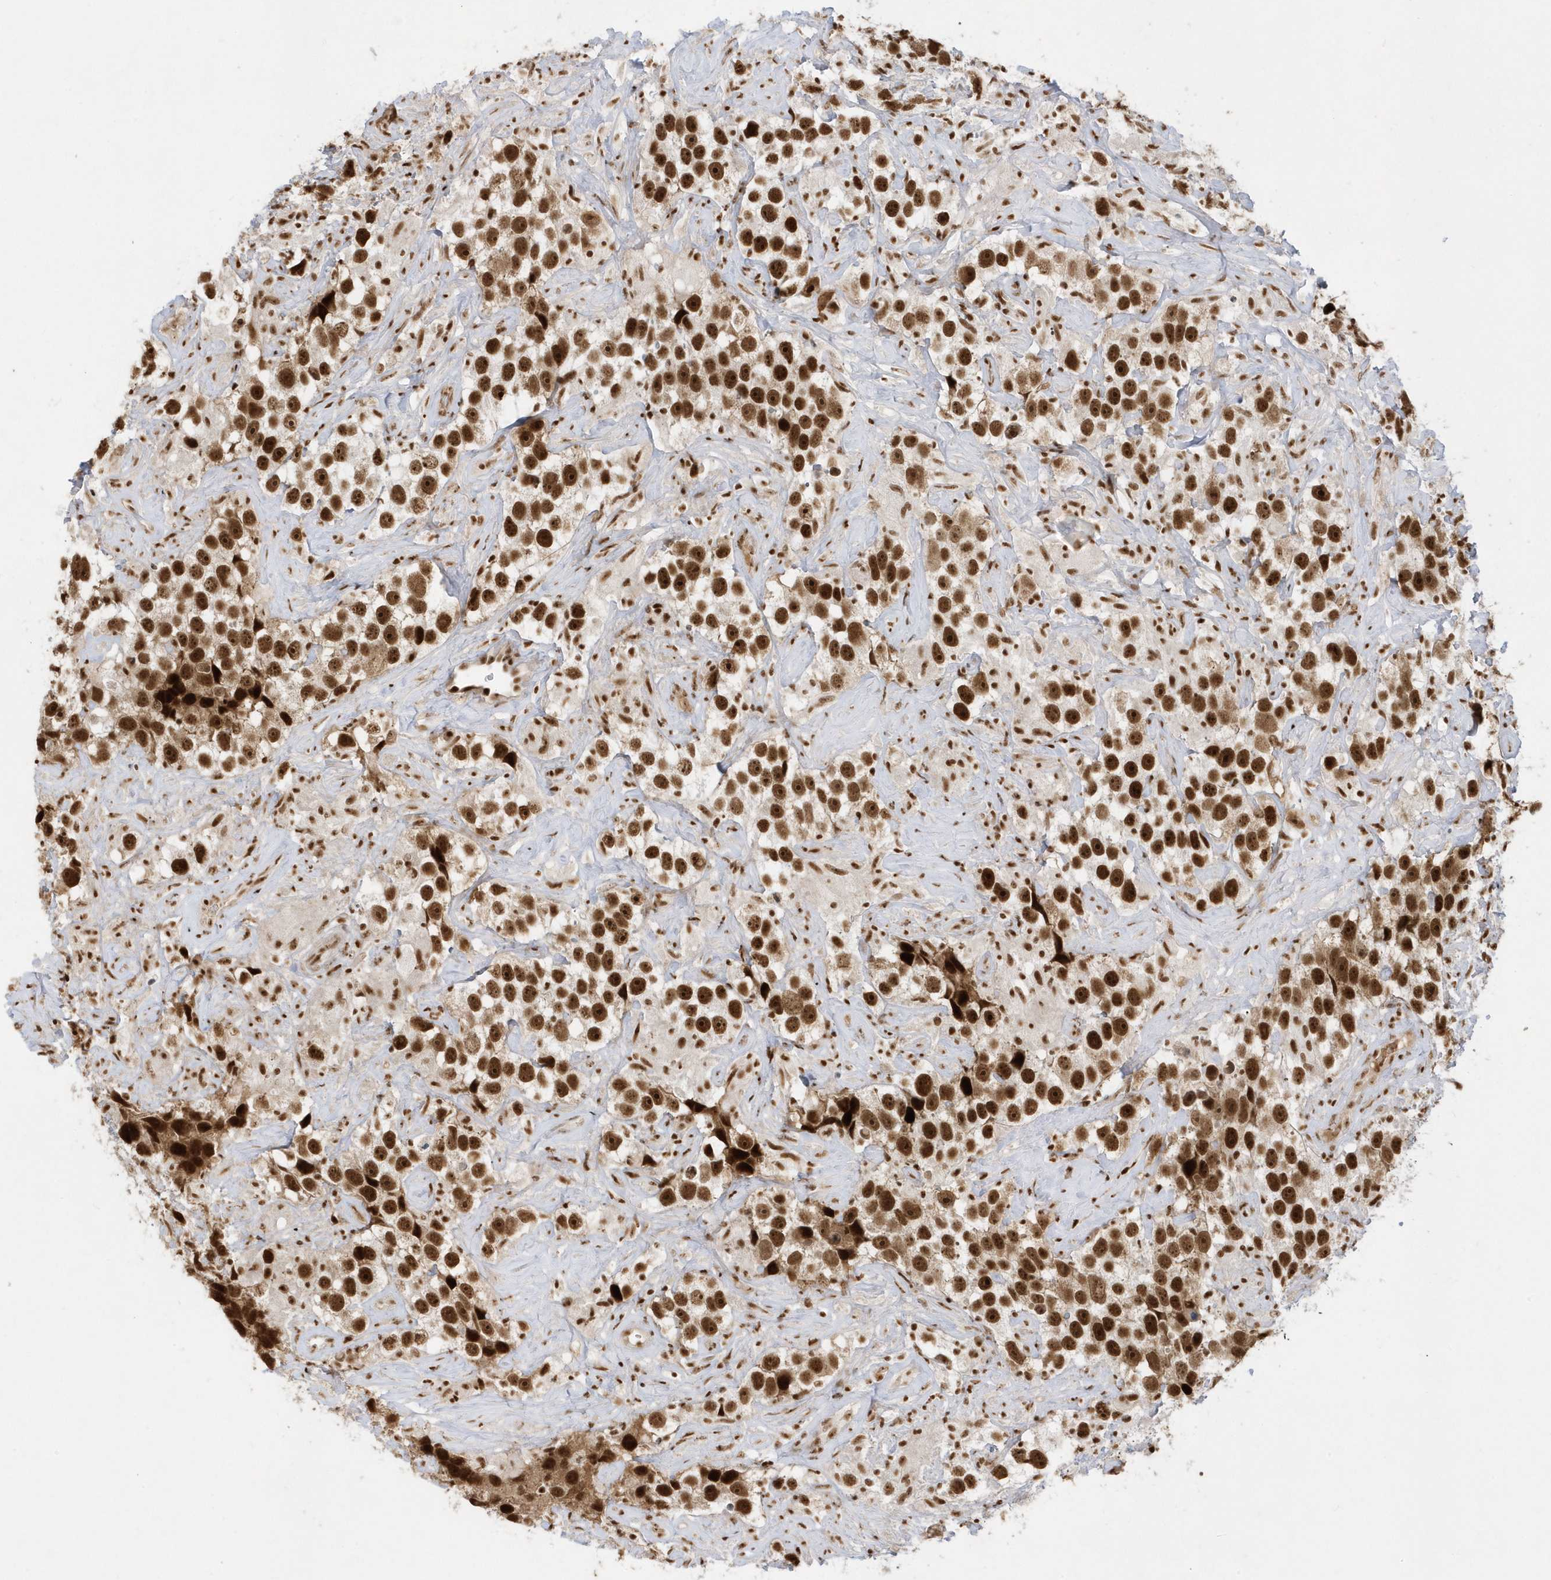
{"staining": {"intensity": "strong", "quantity": ">75%", "location": "nuclear"}, "tissue": "testis cancer", "cell_type": "Tumor cells", "image_type": "cancer", "snomed": [{"axis": "morphology", "description": "Seminoma, NOS"}, {"axis": "topography", "description": "Testis"}], "caption": "A high-resolution histopathology image shows IHC staining of seminoma (testis), which demonstrates strong nuclear staining in approximately >75% of tumor cells.", "gene": "PPIL2", "patient": {"sex": "male", "age": 49}}